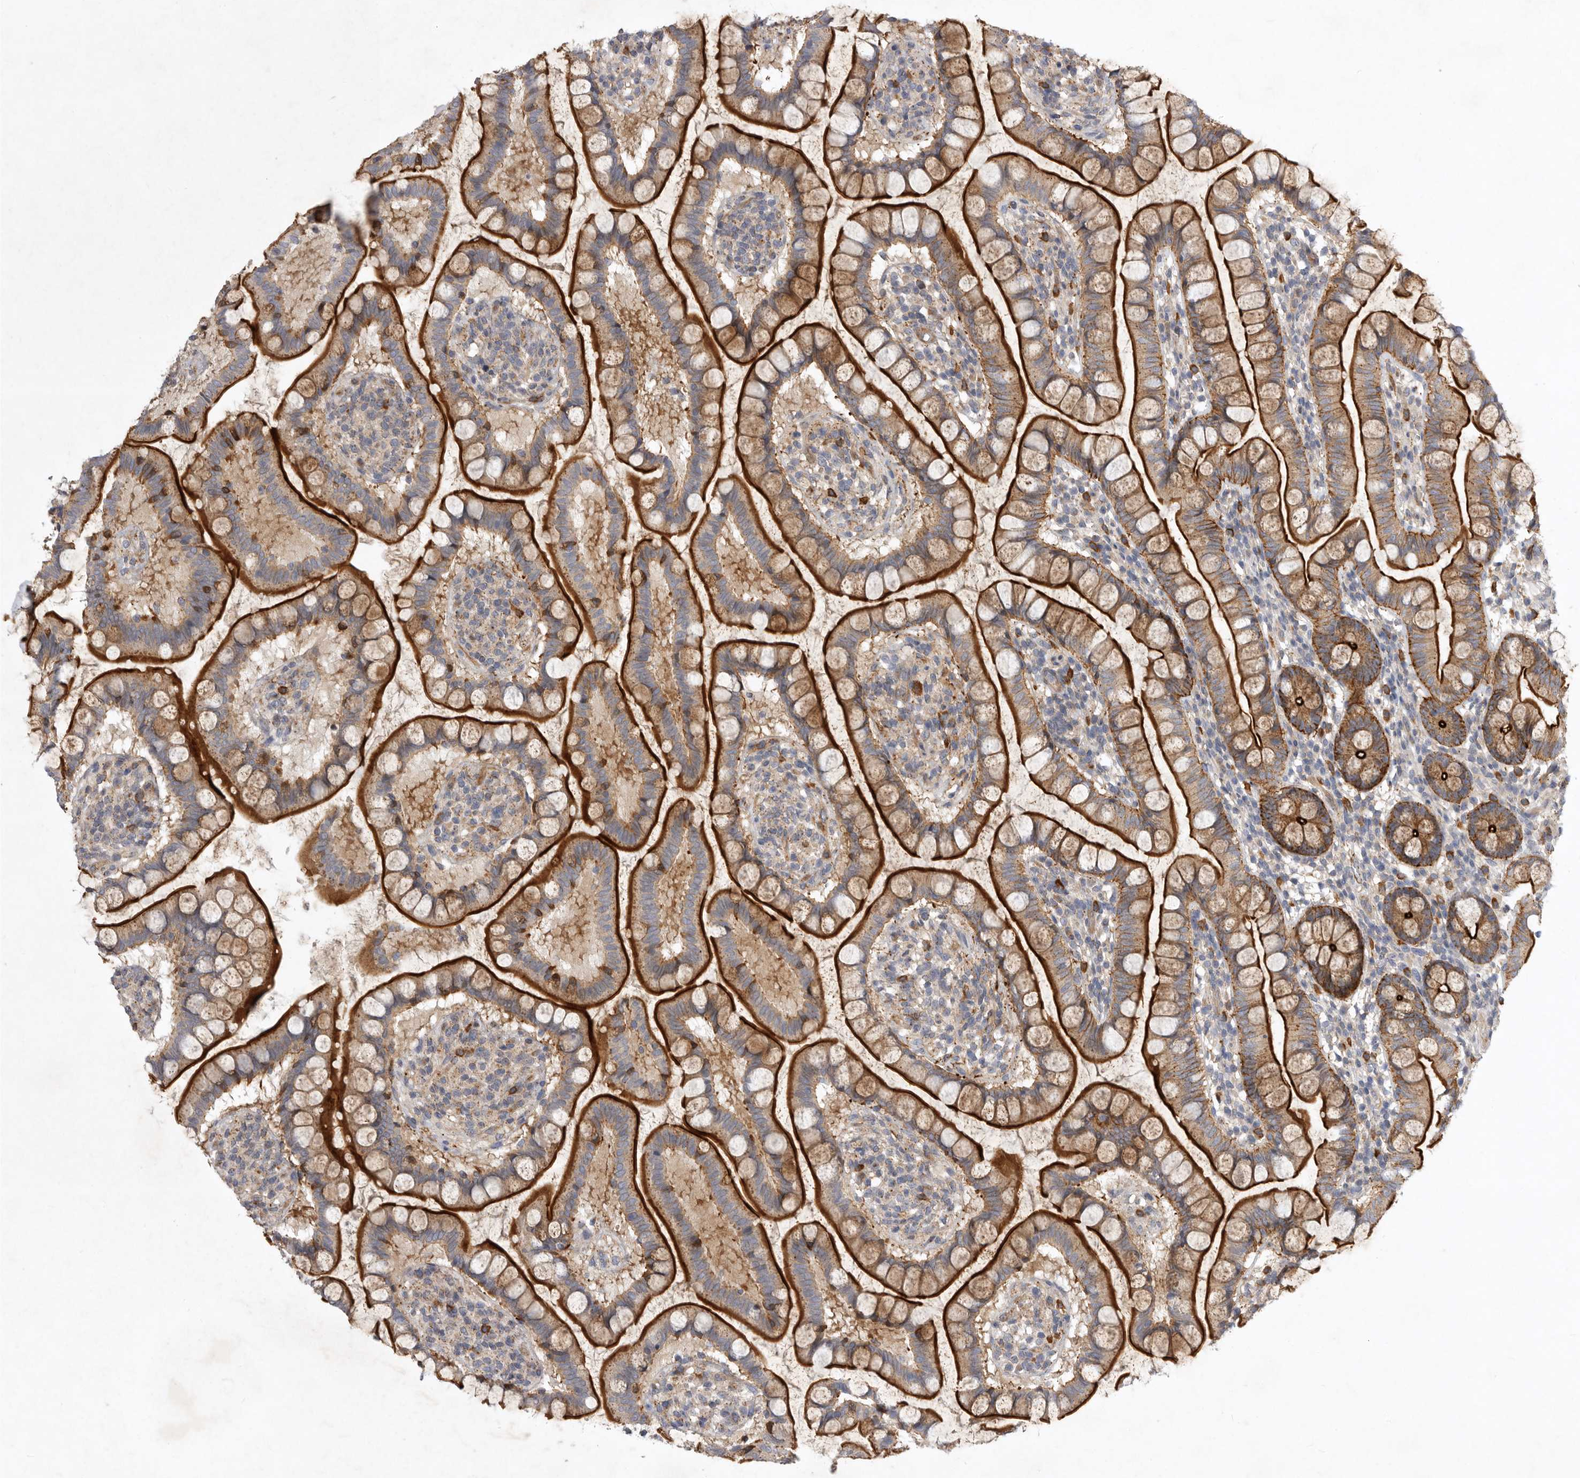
{"staining": {"intensity": "strong", "quantity": "25%-75%", "location": "cytoplasmic/membranous"}, "tissue": "small intestine", "cell_type": "Glandular cells", "image_type": "normal", "snomed": [{"axis": "morphology", "description": "Normal tissue, NOS"}, {"axis": "topography", "description": "Small intestine"}], "caption": "An IHC photomicrograph of normal tissue is shown. Protein staining in brown labels strong cytoplasmic/membranous positivity in small intestine within glandular cells.", "gene": "MLPH", "patient": {"sex": "female", "age": 84}}